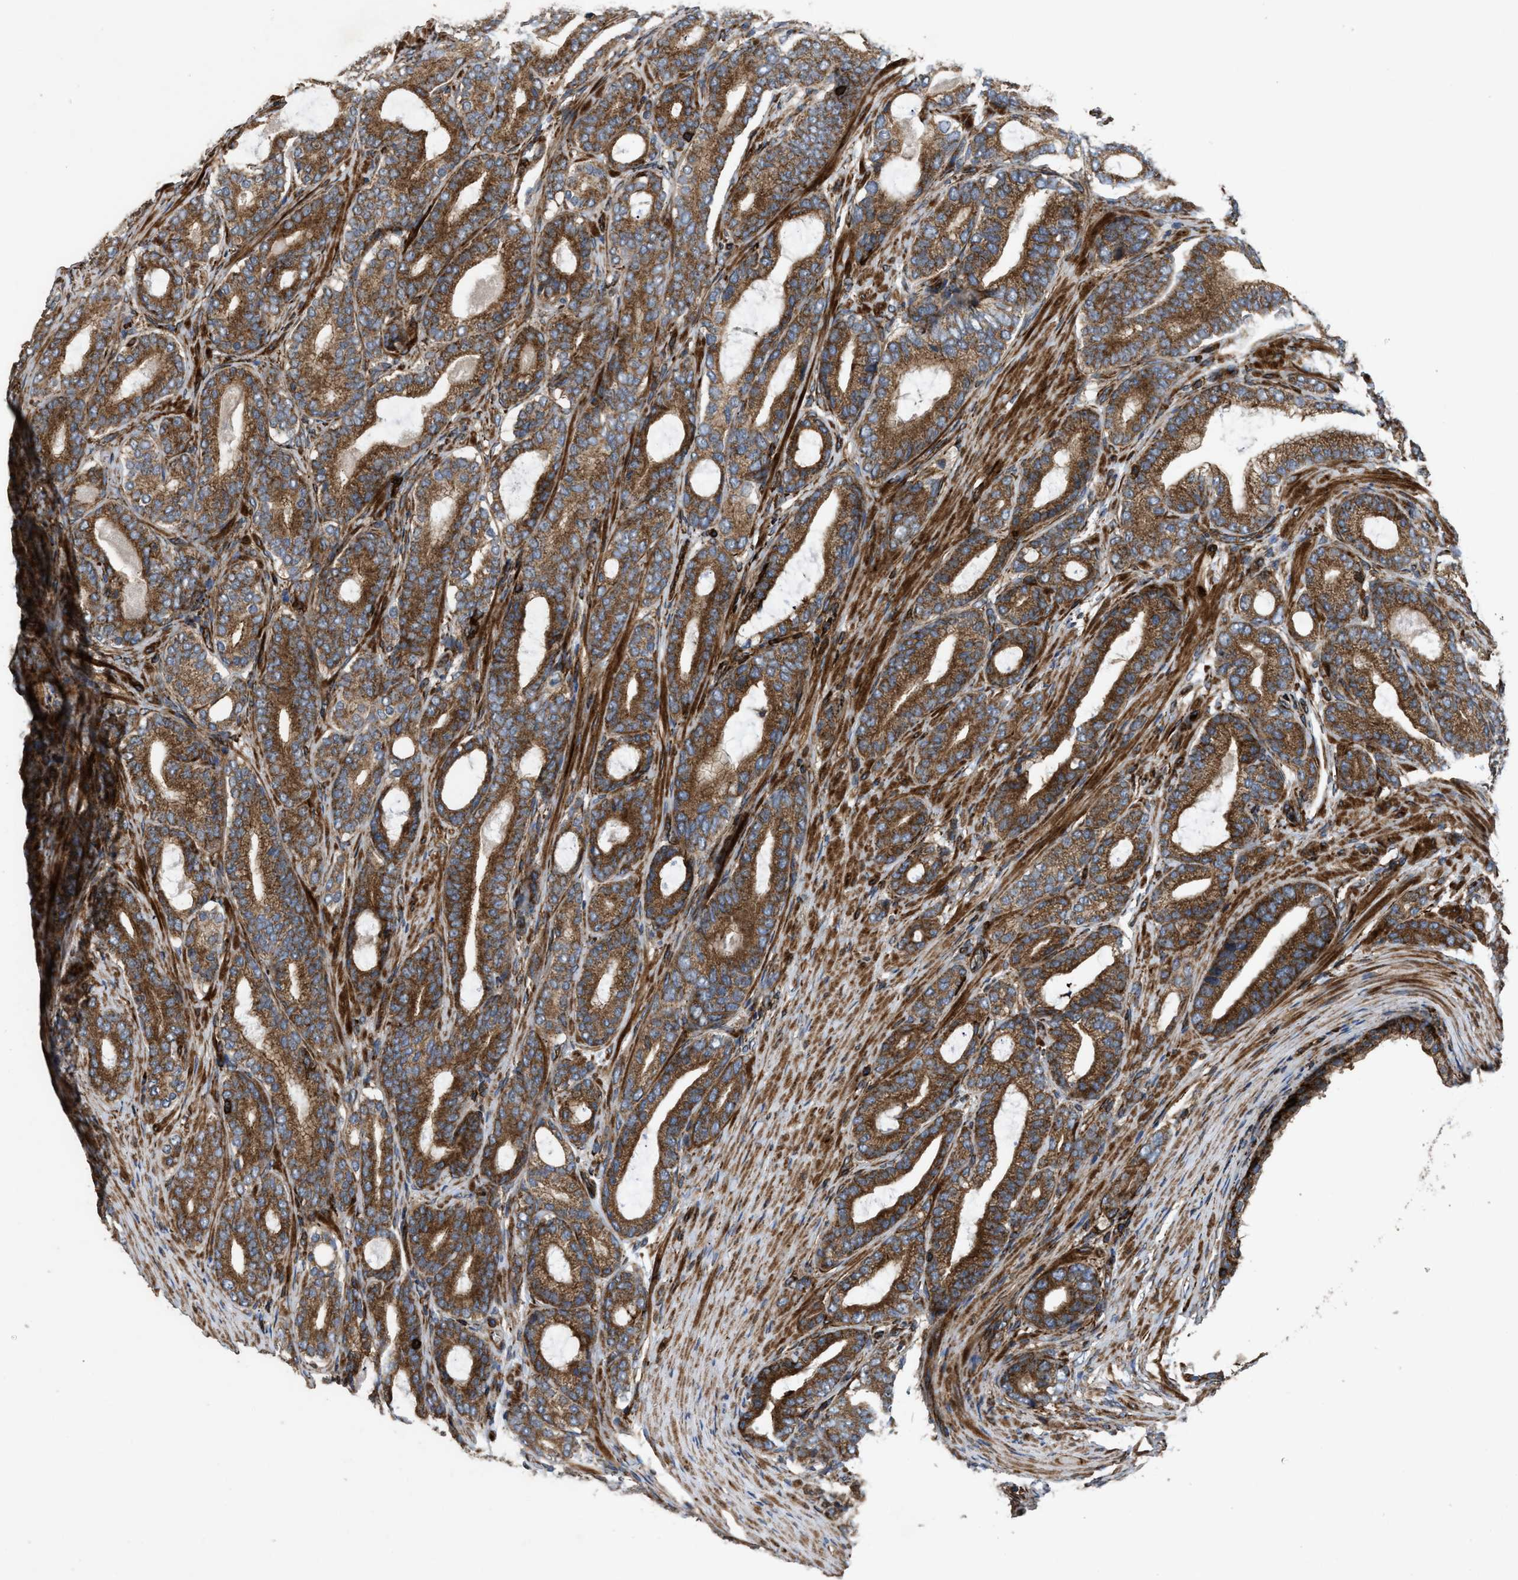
{"staining": {"intensity": "moderate", "quantity": ">75%", "location": "cytoplasmic/membranous"}, "tissue": "prostate cancer", "cell_type": "Tumor cells", "image_type": "cancer", "snomed": [{"axis": "morphology", "description": "Adenocarcinoma, High grade"}, {"axis": "topography", "description": "Prostate"}], "caption": "An image of prostate cancer stained for a protein exhibits moderate cytoplasmic/membranous brown staining in tumor cells.", "gene": "EGLN1", "patient": {"sex": "male", "age": 60}}